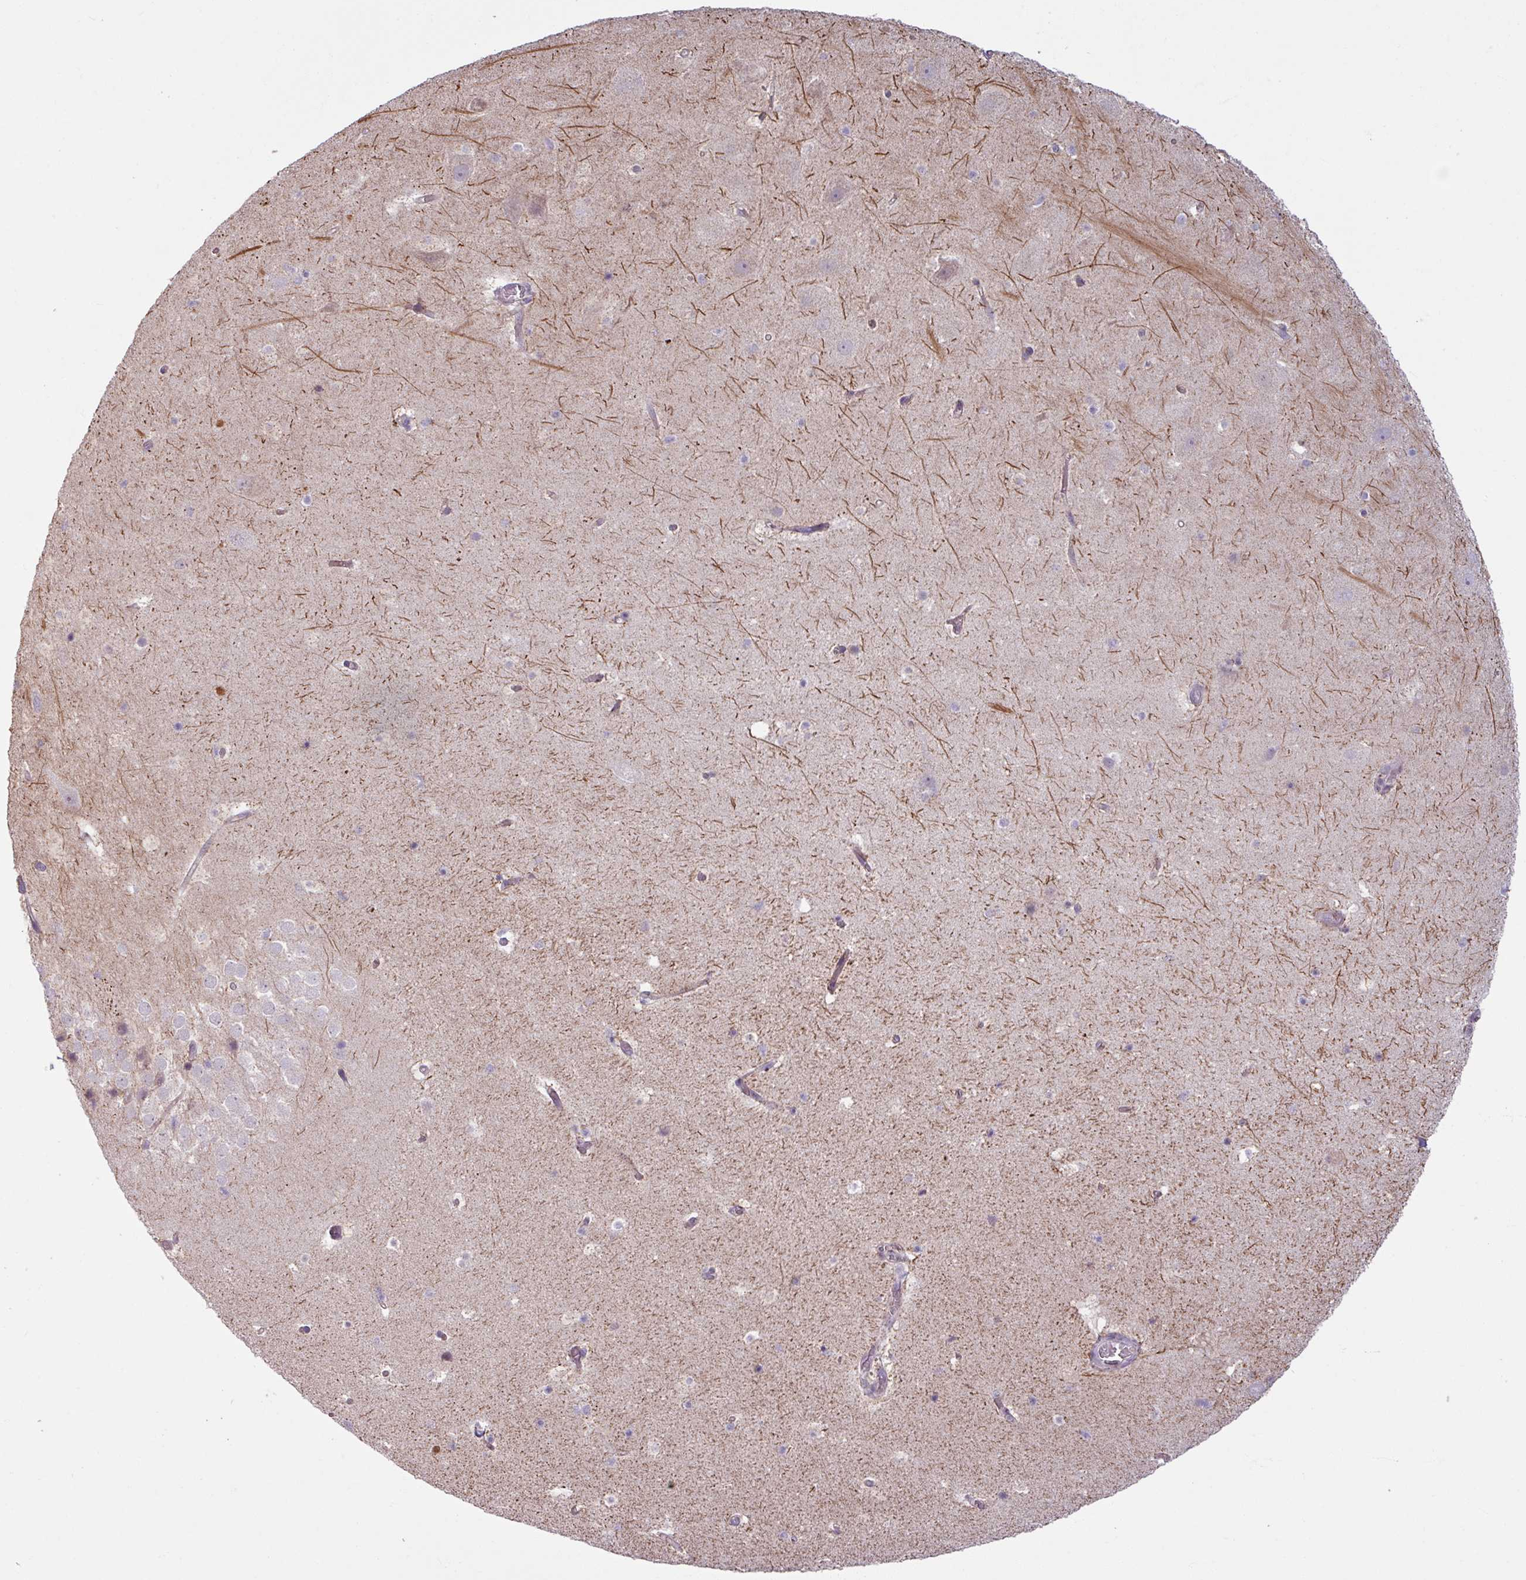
{"staining": {"intensity": "negative", "quantity": "none", "location": "none"}, "tissue": "hippocampus", "cell_type": "Glial cells", "image_type": "normal", "snomed": [{"axis": "morphology", "description": "Normal tissue, NOS"}, {"axis": "topography", "description": "Hippocampus"}], "caption": "Immunohistochemistry histopathology image of unremarkable hippocampus: human hippocampus stained with DAB (3,3'-diaminobenzidine) reveals no significant protein expression in glial cells.", "gene": "OGFOD3", "patient": {"sex": "male", "age": 37}}